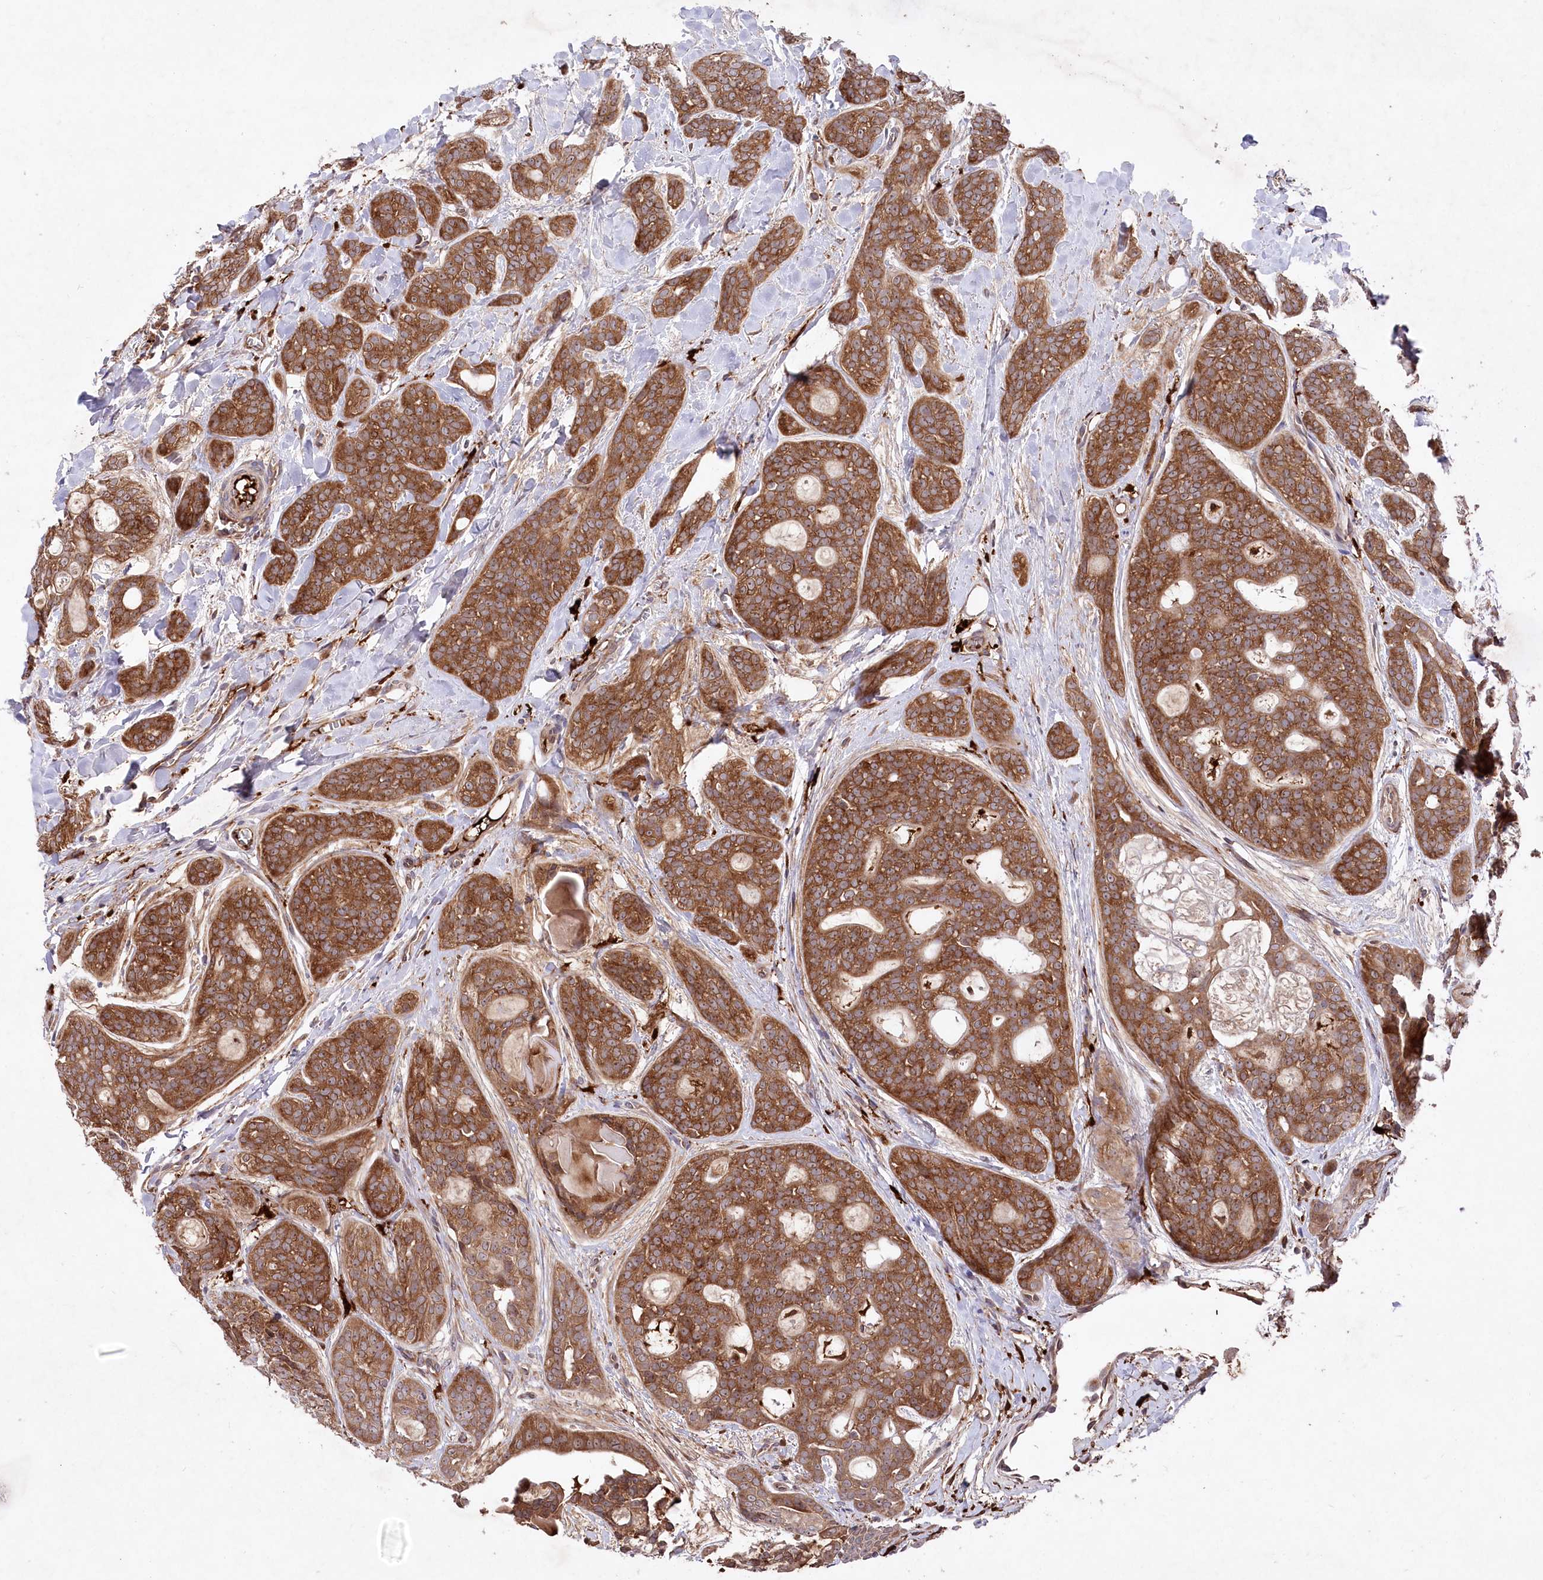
{"staining": {"intensity": "strong", "quantity": ">75%", "location": "cytoplasmic/membranous"}, "tissue": "head and neck cancer", "cell_type": "Tumor cells", "image_type": "cancer", "snomed": [{"axis": "morphology", "description": "Adenocarcinoma, NOS"}, {"axis": "topography", "description": "Head-Neck"}], "caption": "A brown stain labels strong cytoplasmic/membranous positivity of a protein in head and neck adenocarcinoma tumor cells.", "gene": "PPP1R21", "patient": {"sex": "male", "age": 66}}